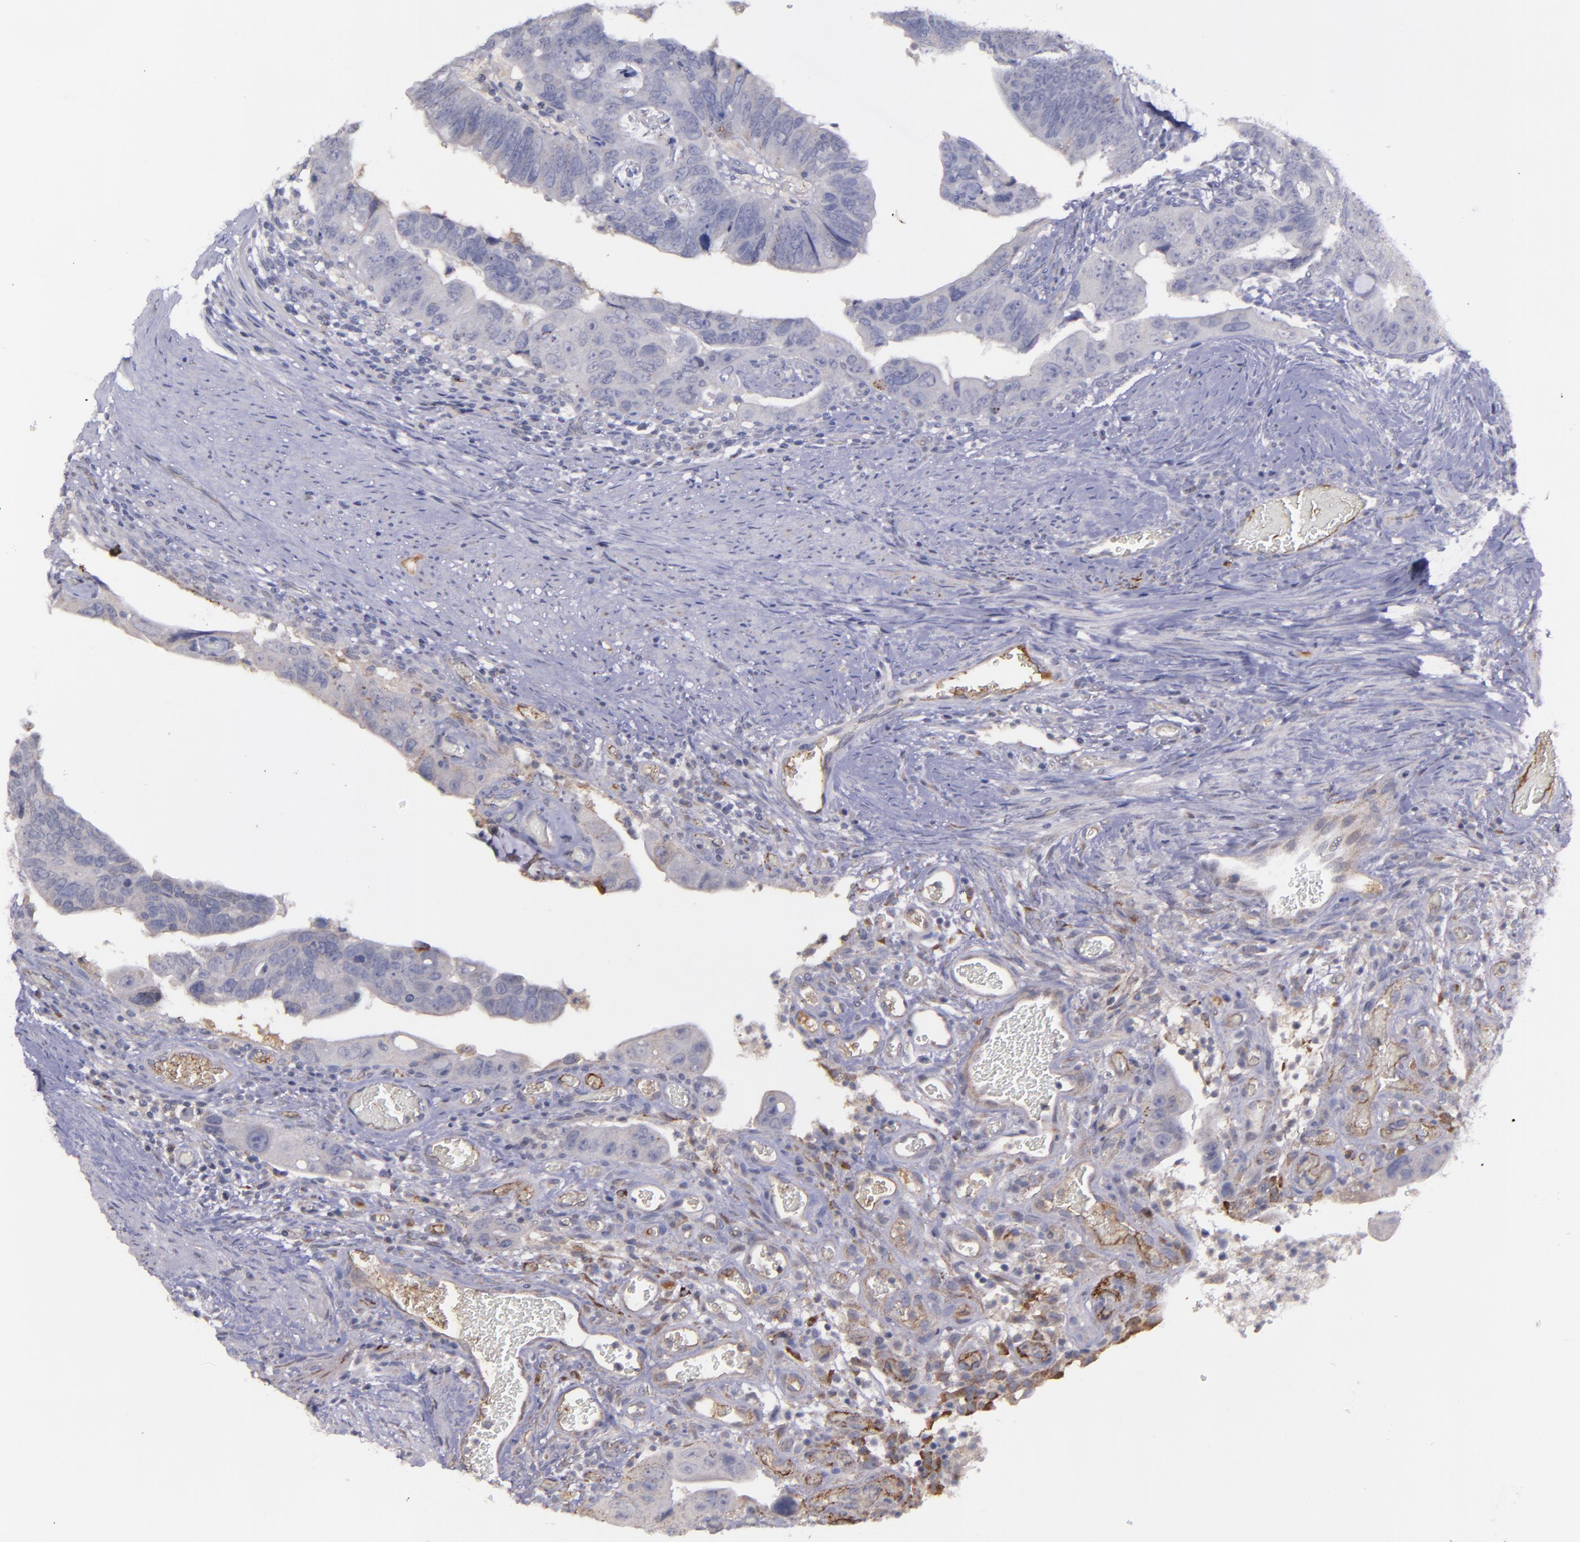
{"staining": {"intensity": "weak", "quantity": "<25%", "location": "cytoplasmic/membranous"}, "tissue": "colorectal cancer", "cell_type": "Tumor cells", "image_type": "cancer", "snomed": [{"axis": "morphology", "description": "Adenocarcinoma, NOS"}, {"axis": "topography", "description": "Rectum"}], "caption": "Colorectal cancer was stained to show a protein in brown. There is no significant staining in tumor cells.", "gene": "MASP1", "patient": {"sex": "male", "age": 53}}